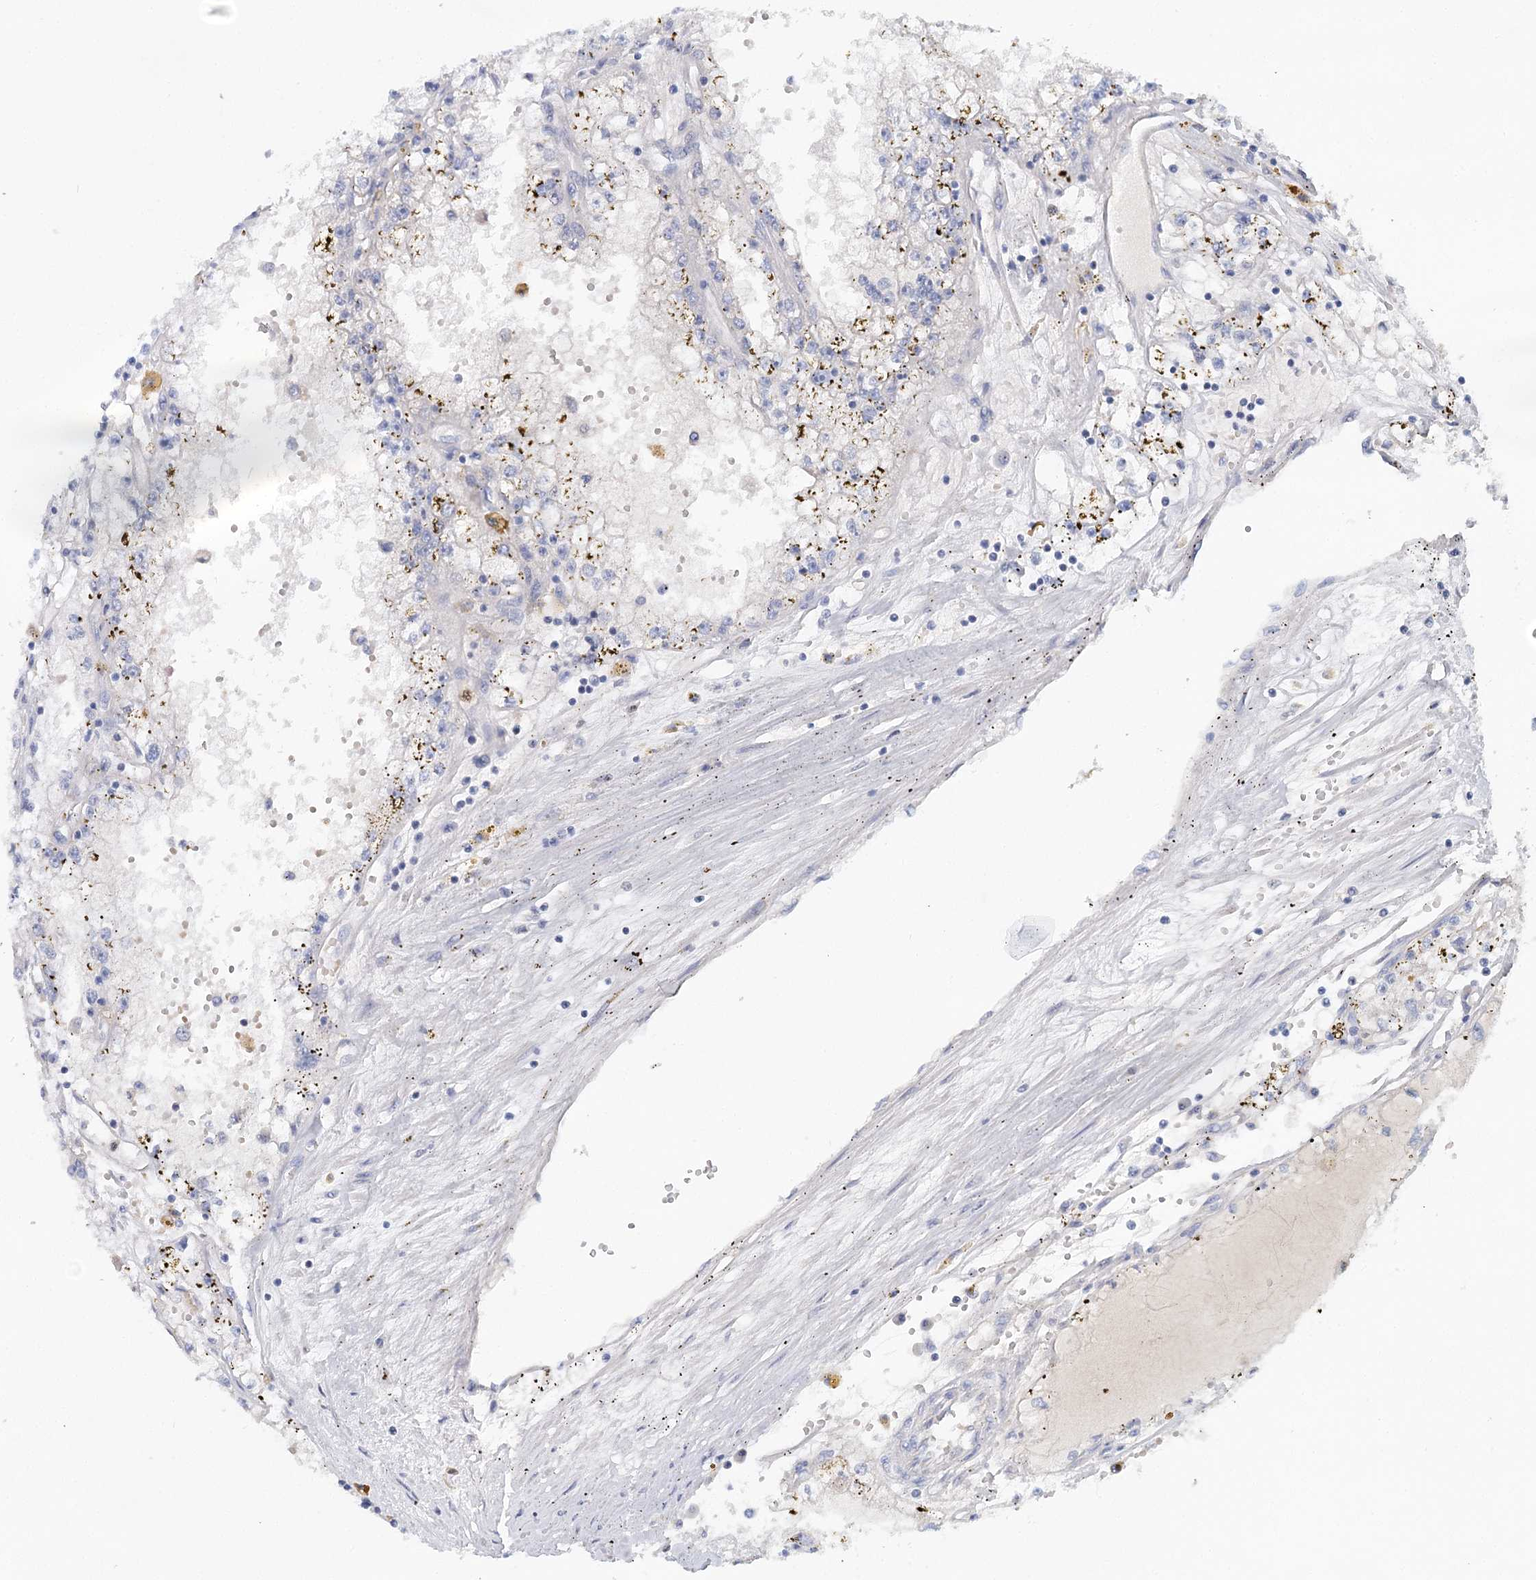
{"staining": {"intensity": "negative", "quantity": "none", "location": "none"}, "tissue": "renal cancer", "cell_type": "Tumor cells", "image_type": "cancer", "snomed": [{"axis": "morphology", "description": "Adenocarcinoma, NOS"}, {"axis": "topography", "description": "Kidney"}], "caption": "Human adenocarcinoma (renal) stained for a protein using IHC shows no staining in tumor cells.", "gene": "EPB41L5", "patient": {"sex": "male", "age": 56}}